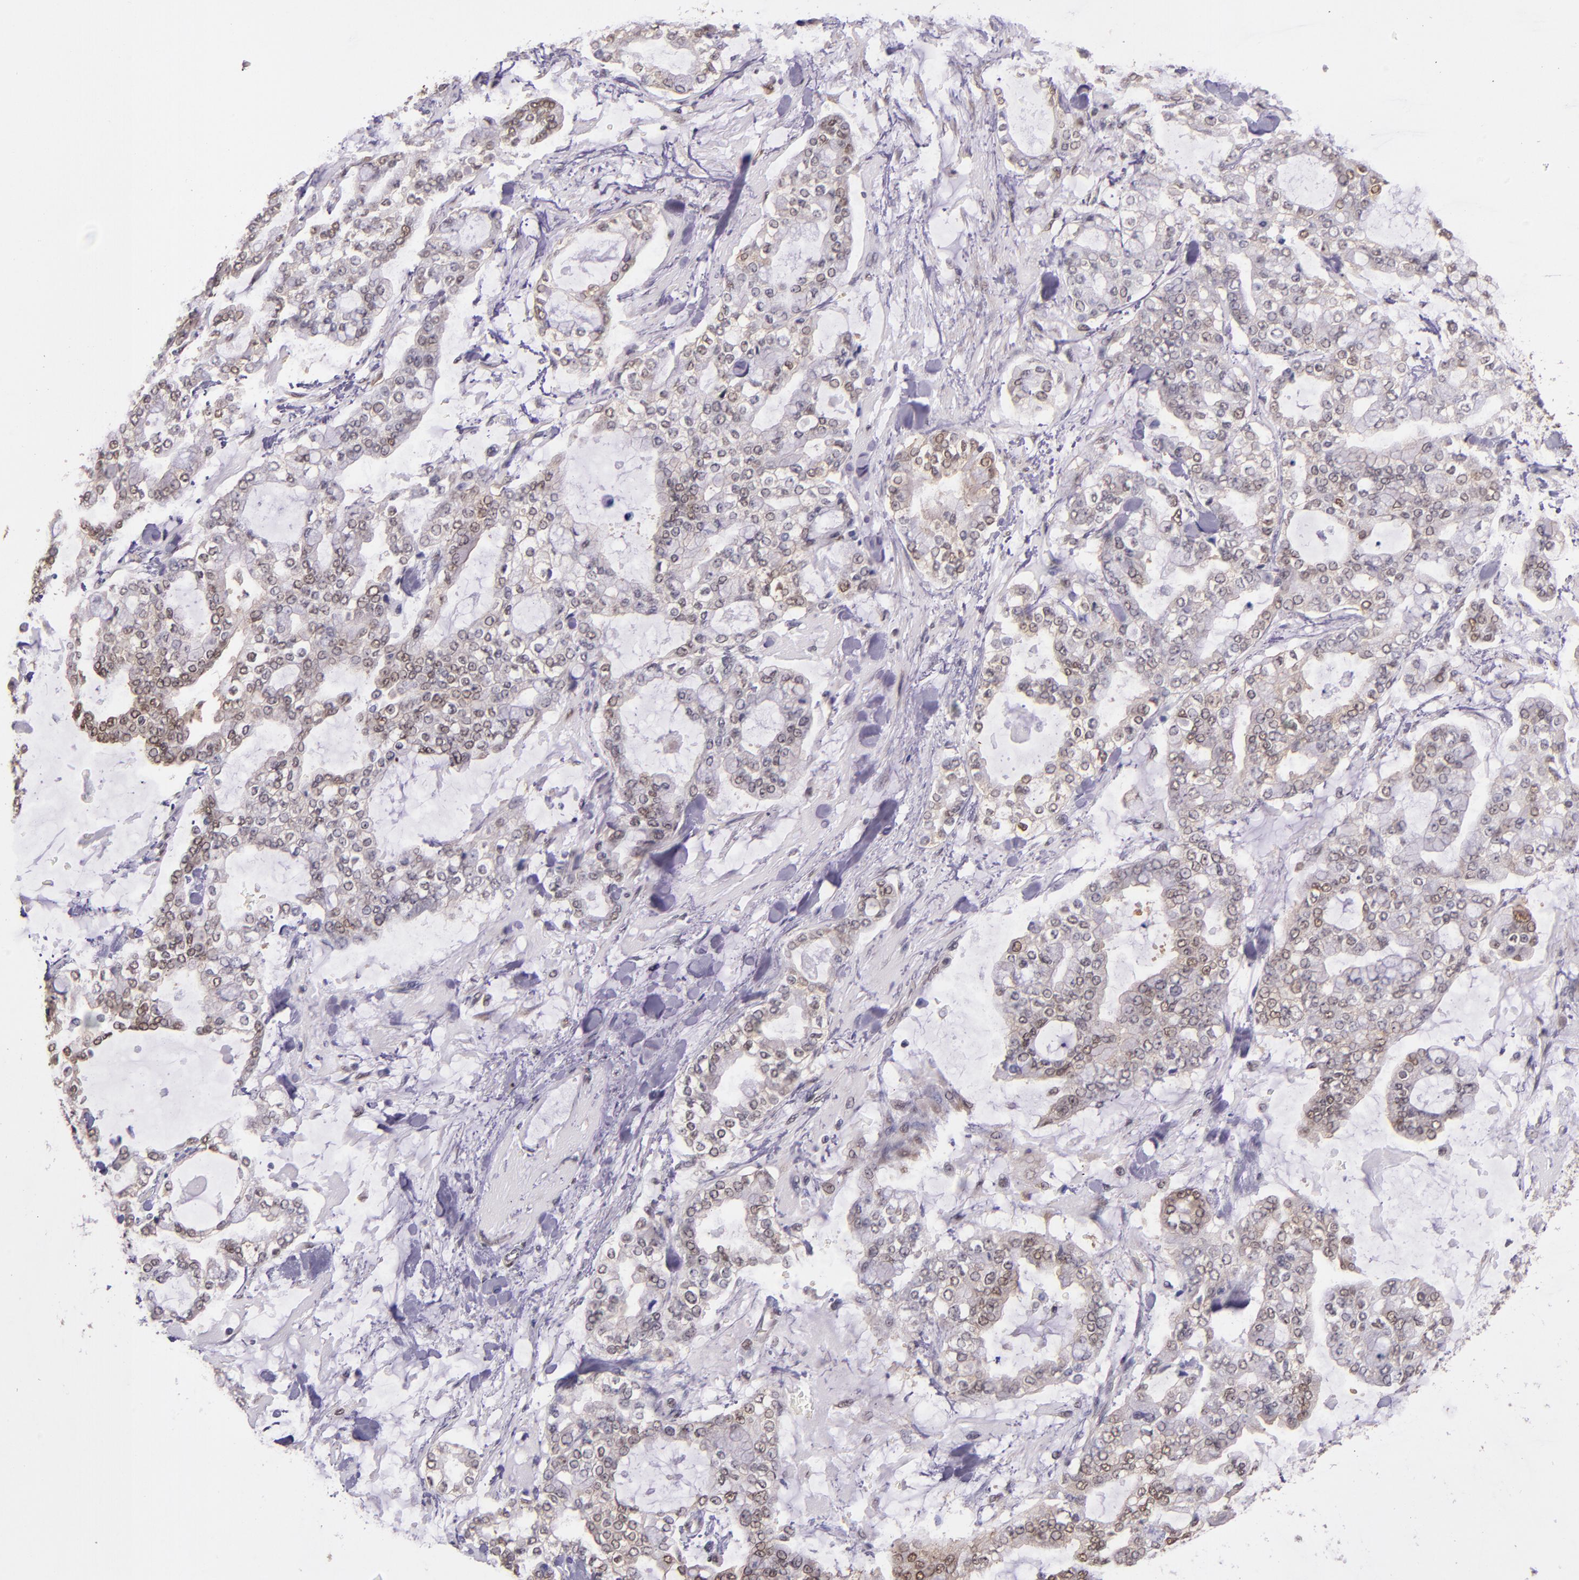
{"staining": {"intensity": "weak", "quantity": "25%-75%", "location": "cytoplasmic/membranous,nuclear"}, "tissue": "stomach cancer", "cell_type": "Tumor cells", "image_type": "cancer", "snomed": [{"axis": "morphology", "description": "Normal tissue, NOS"}, {"axis": "morphology", "description": "Adenocarcinoma, NOS"}, {"axis": "topography", "description": "Stomach, upper"}, {"axis": "topography", "description": "Stomach"}], "caption": "DAB (3,3'-diaminobenzidine) immunohistochemical staining of stomach cancer exhibits weak cytoplasmic/membranous and nuclear protein staining in approximately 25%-75% of tumor cells.", "gene": "STAT6", "patient": {"sex": "male", "age": 76}}